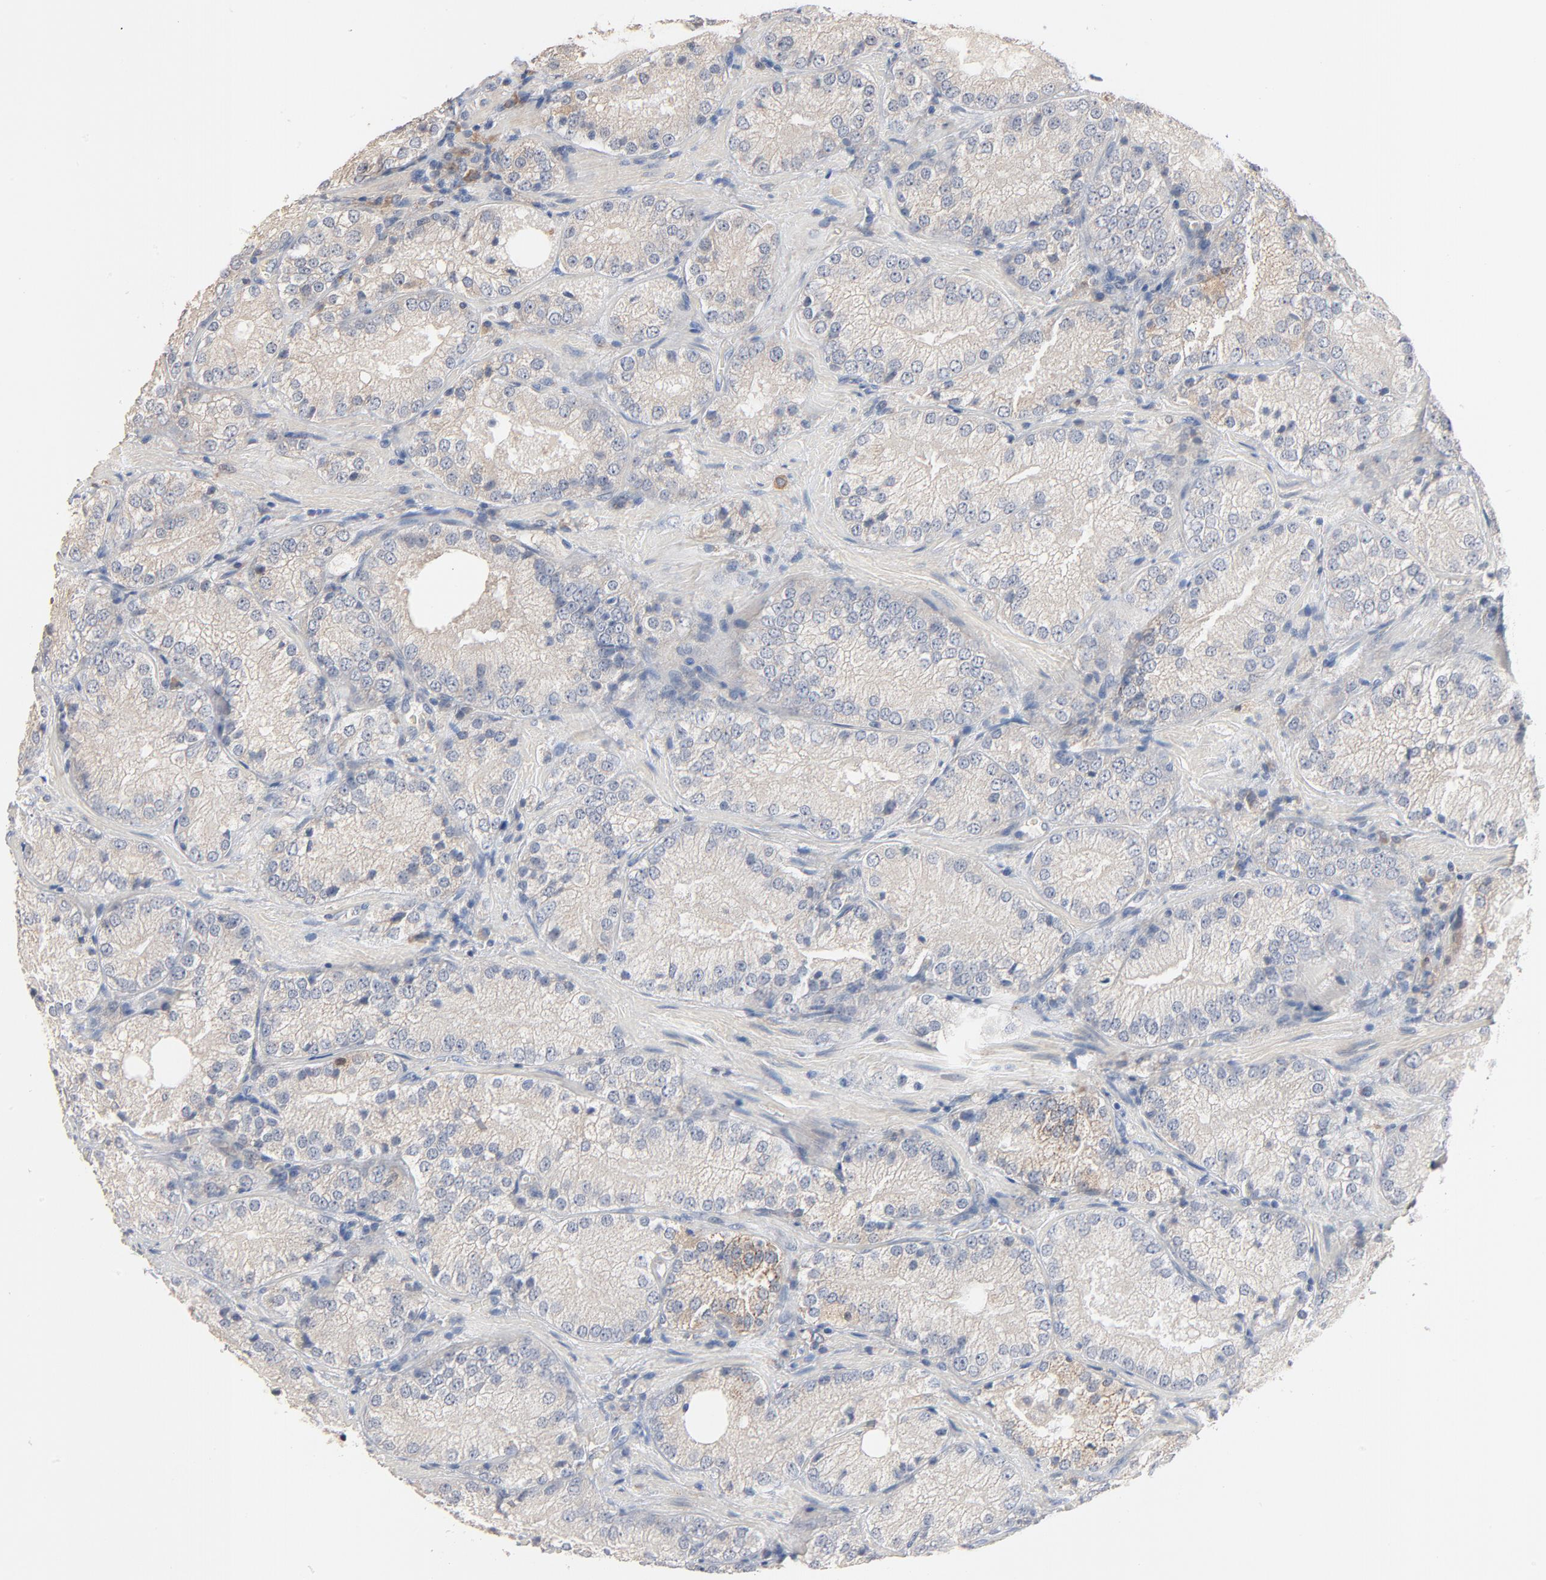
{"staining": {"intensity": "negative", "quantity": "none", "location": "none"}, "tissue": "prostate cancer", "cell_type": "Tumor cells", "image_type": "cancer", "snomed": [{"axis": "morphology", "description": "Adenocarcinoma, Low grade"}, {"axis": "topography", "description": "Prostate"}], "caption": "High power microscopy histopathology image of an immunohistochemistry histopathology image of prostate adenocarcinoma (low-grade), revealing no significant expression in tumor cells.", "gene": "ZDHHC8", "patient": {"sex": "male", "age": 60}}